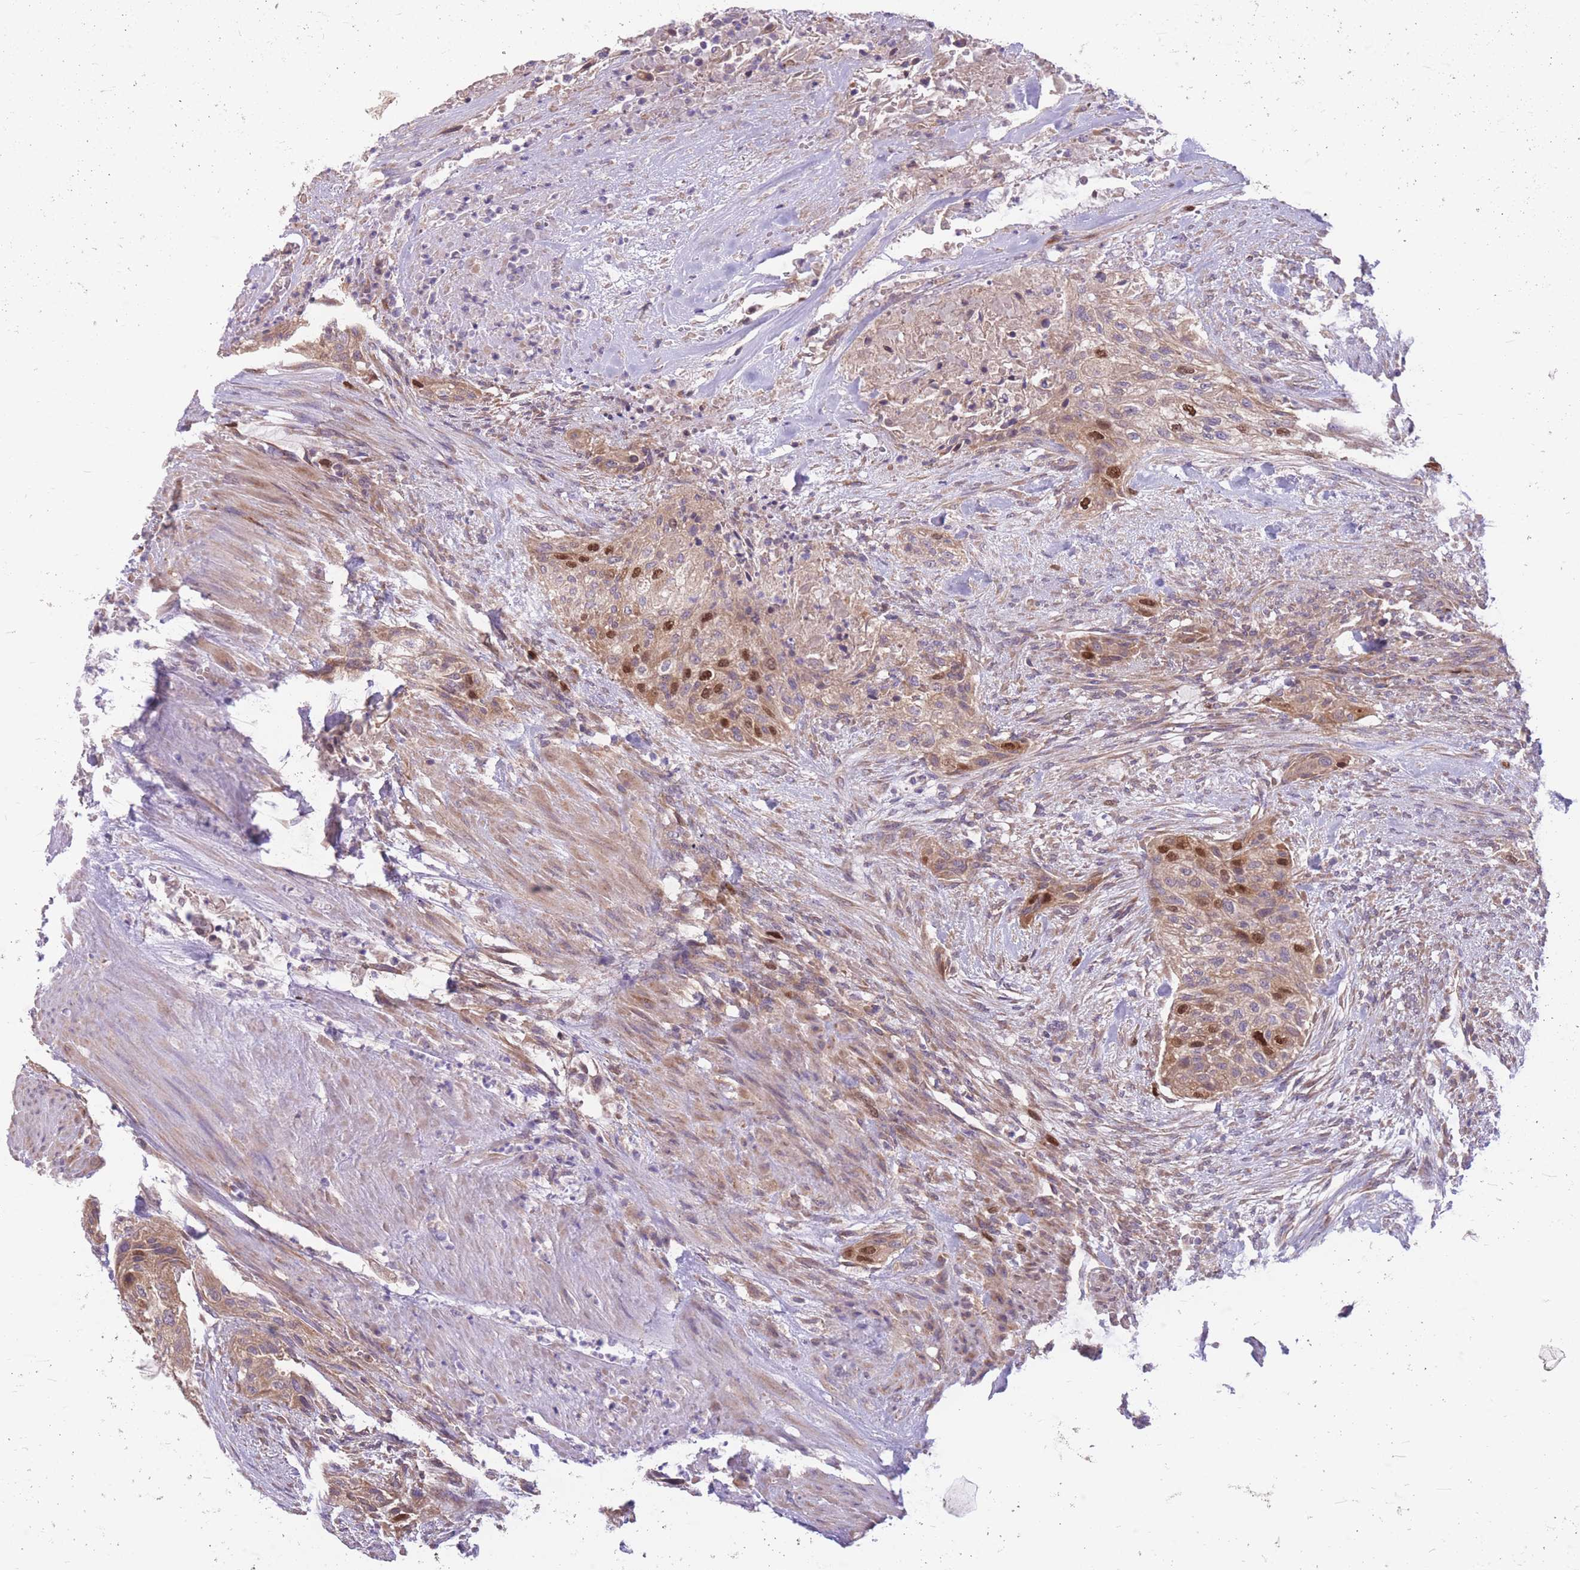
{"staining": {"intensity": "strong", "quantity": "<25%", "location": "cytoplasmic/membranous,nuclear"}, "tissue": "urothelial cancer", "cell_type": "Tumor cells", "image_type": "cancer", "snomed": [{"axis": "morphology", "description": "Urothelial carcinoma, High grade"}, {"axis": "topography", "description": "Urinary bladder"}], "caption": "Immunohistochemical staining of human urothelial cancer shows strong cytoplasmic/membranous and nuclear protein positivity in approximately <25% of tumor cells. (IHC, brightfield microscopy, high magnification).", "gene": "GMNN", "patient": {"sex": "male", "age": 35}}